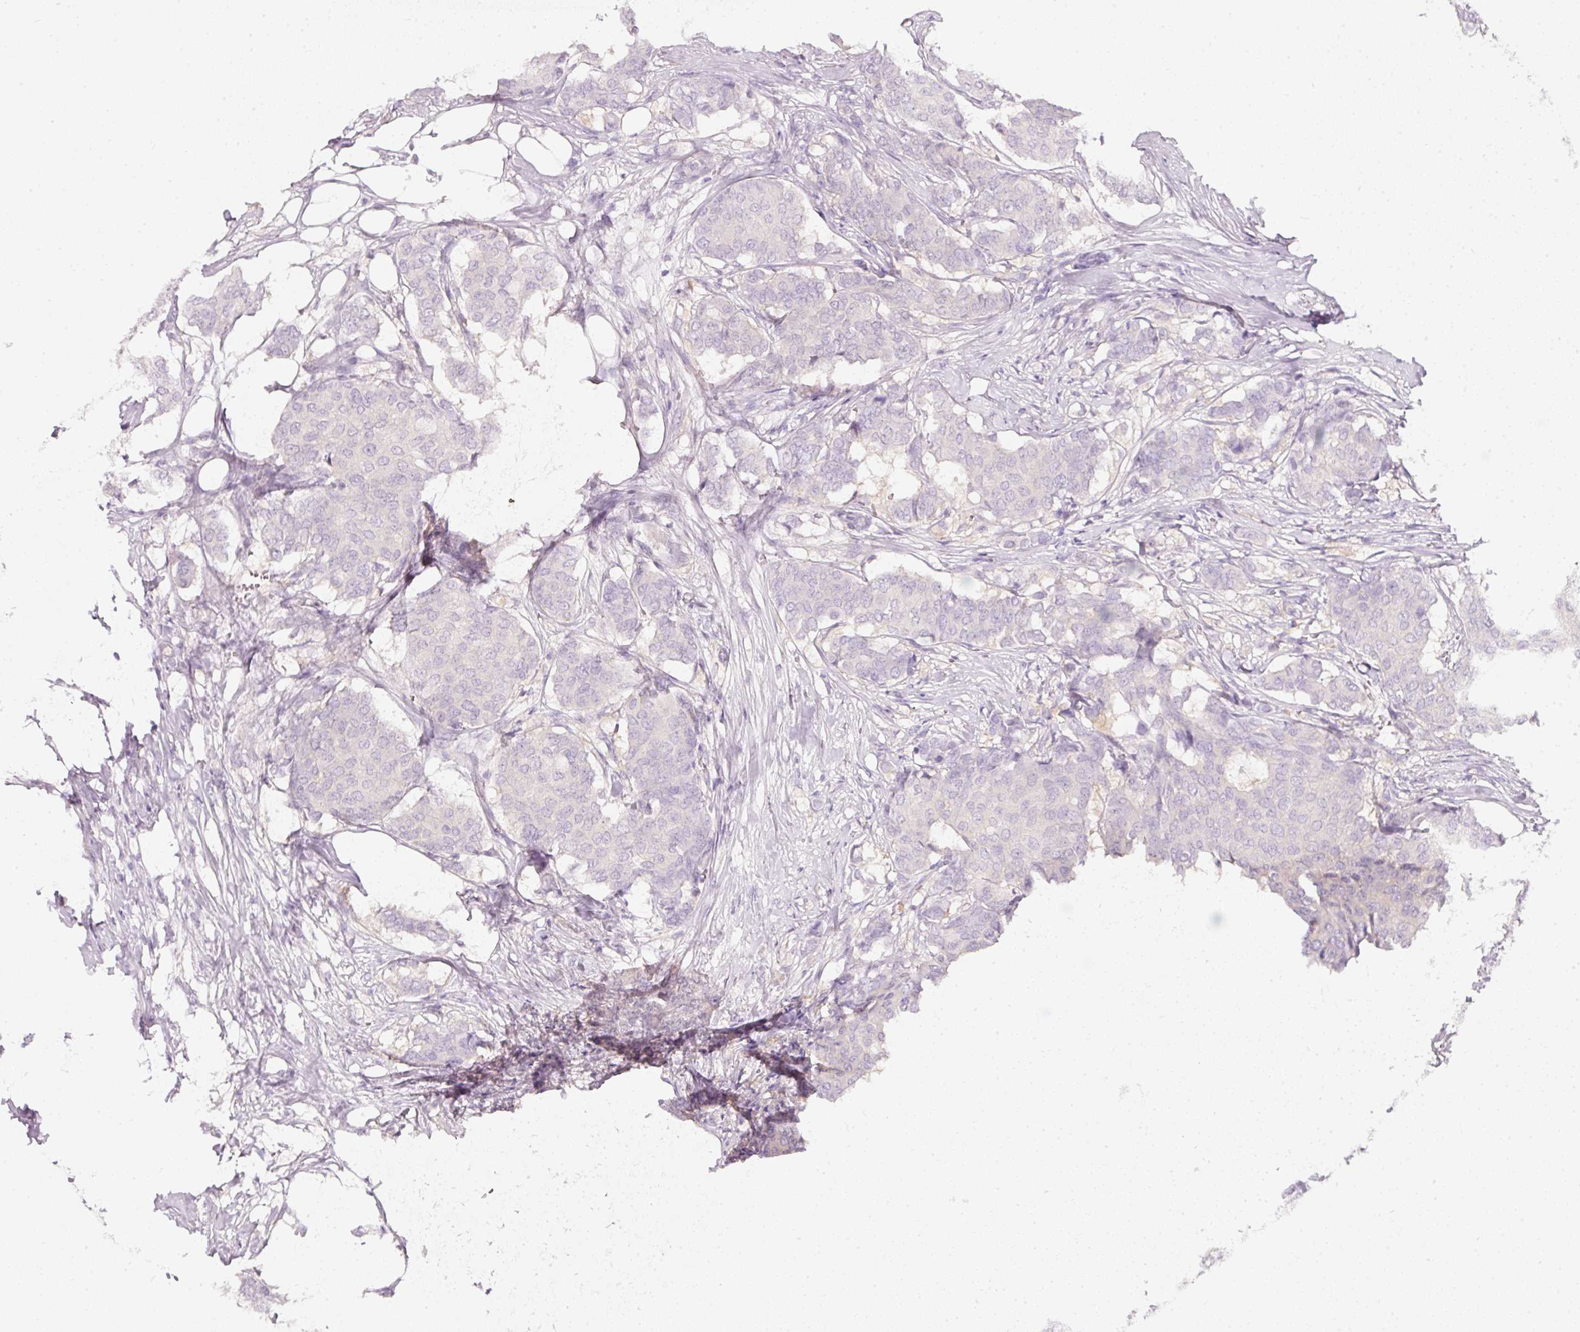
{"staining": {"intensity": "negative", "quantity": "none", "location": "none"}, "tissue": "breast cancer", "cell_type": "Tumor cells", "image_type": "cancer", "snomed": [{"axis": "morphology", "description": "Duct carcinoma"}, {"axis": "topography", "description": "Breast"}], "caption": "An IHC image of breast infiltrating ductal carcinoma is shown. There is no staining in tumor cells of breast infiltrating ductal carcinoma. (Immunohistochemistry (ihc), brightfield microscopy, high magnification).", "gene": "SLC2A2", "patient": {"sex": "female", "age": 75}}